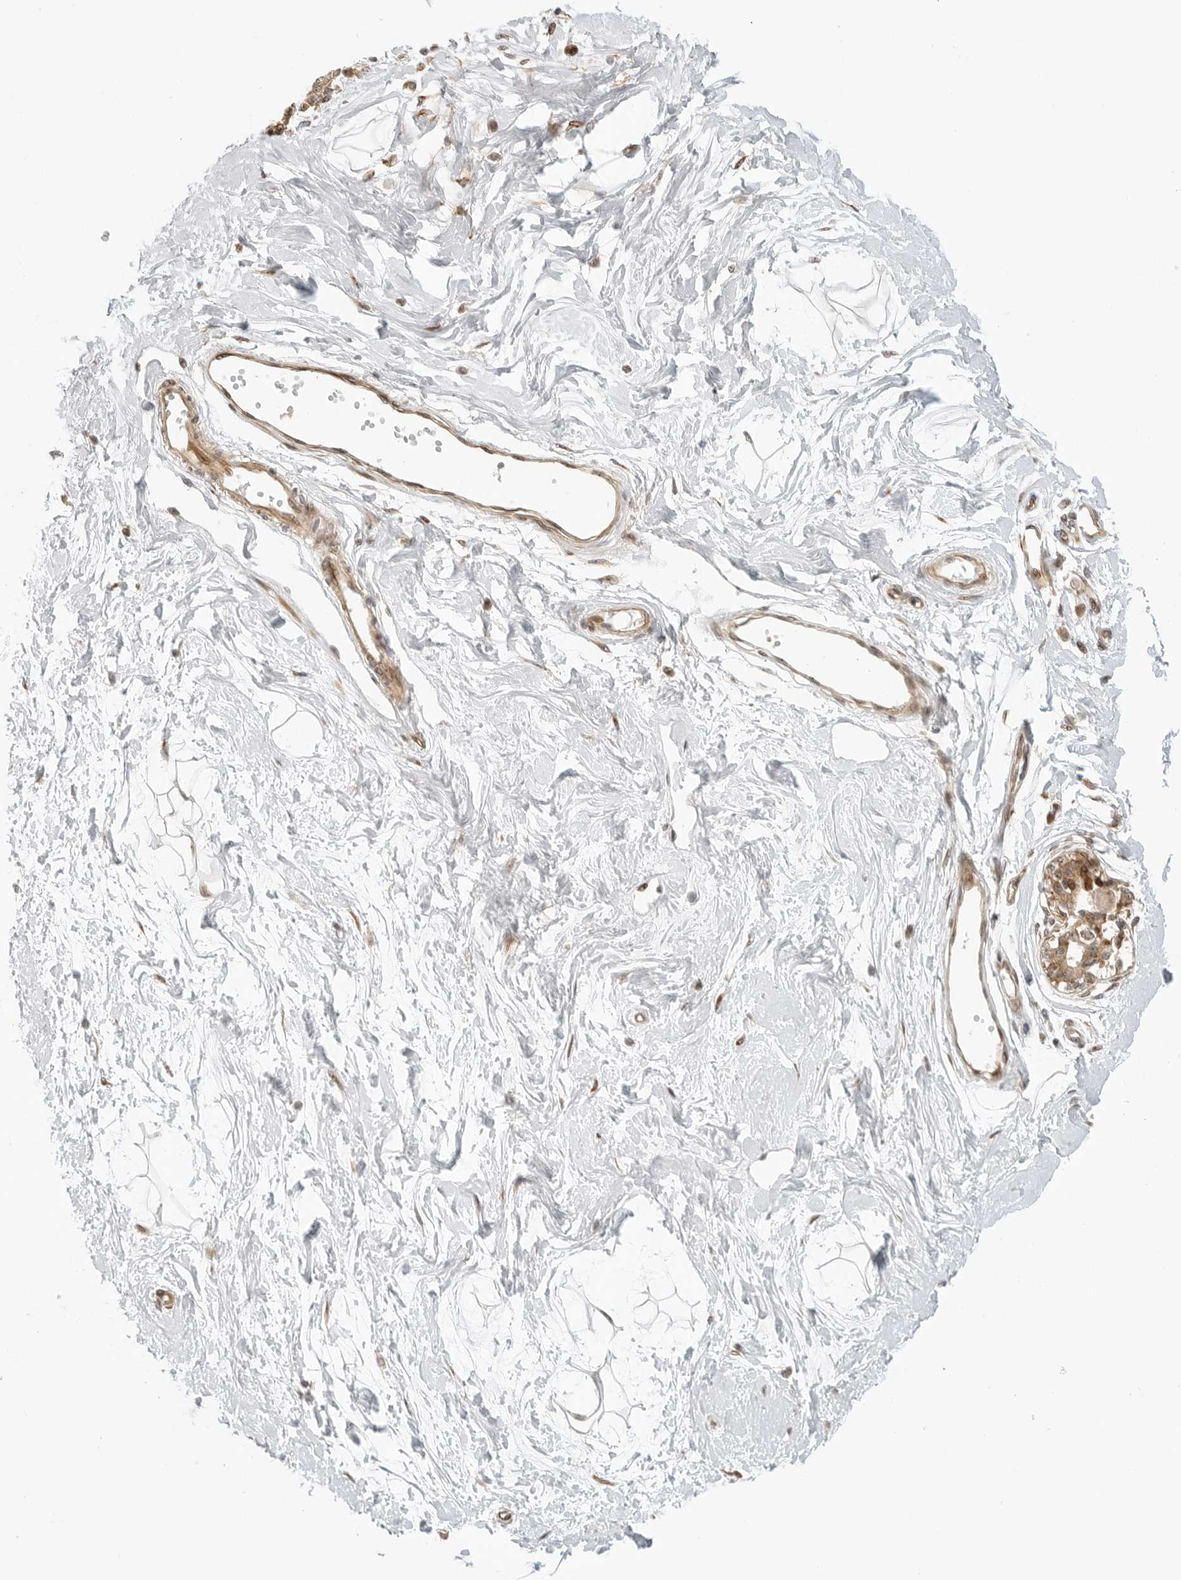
{"staining": {"intensity": "weak", "quantity": "25%-75%", "location": "cytoplasmic/membranous"}, "tissue": "breast", "cell_type": "Adipocytes", "image_type": "normal", "snomed": [{"axis": "morphology", "description": "Normal tissue, NOS"}, {"axis": "topography", "description": "Breast"}], "caption": "Protein analysis of normal breast reveals weak cytoplasmic/membranous staining in about 25%-75% of adipocytes. (Brightfield microscopy of DAB IHC at high magnification).", "gene": "DSCC1", "patient": {"sex": "female", "age": 45}}